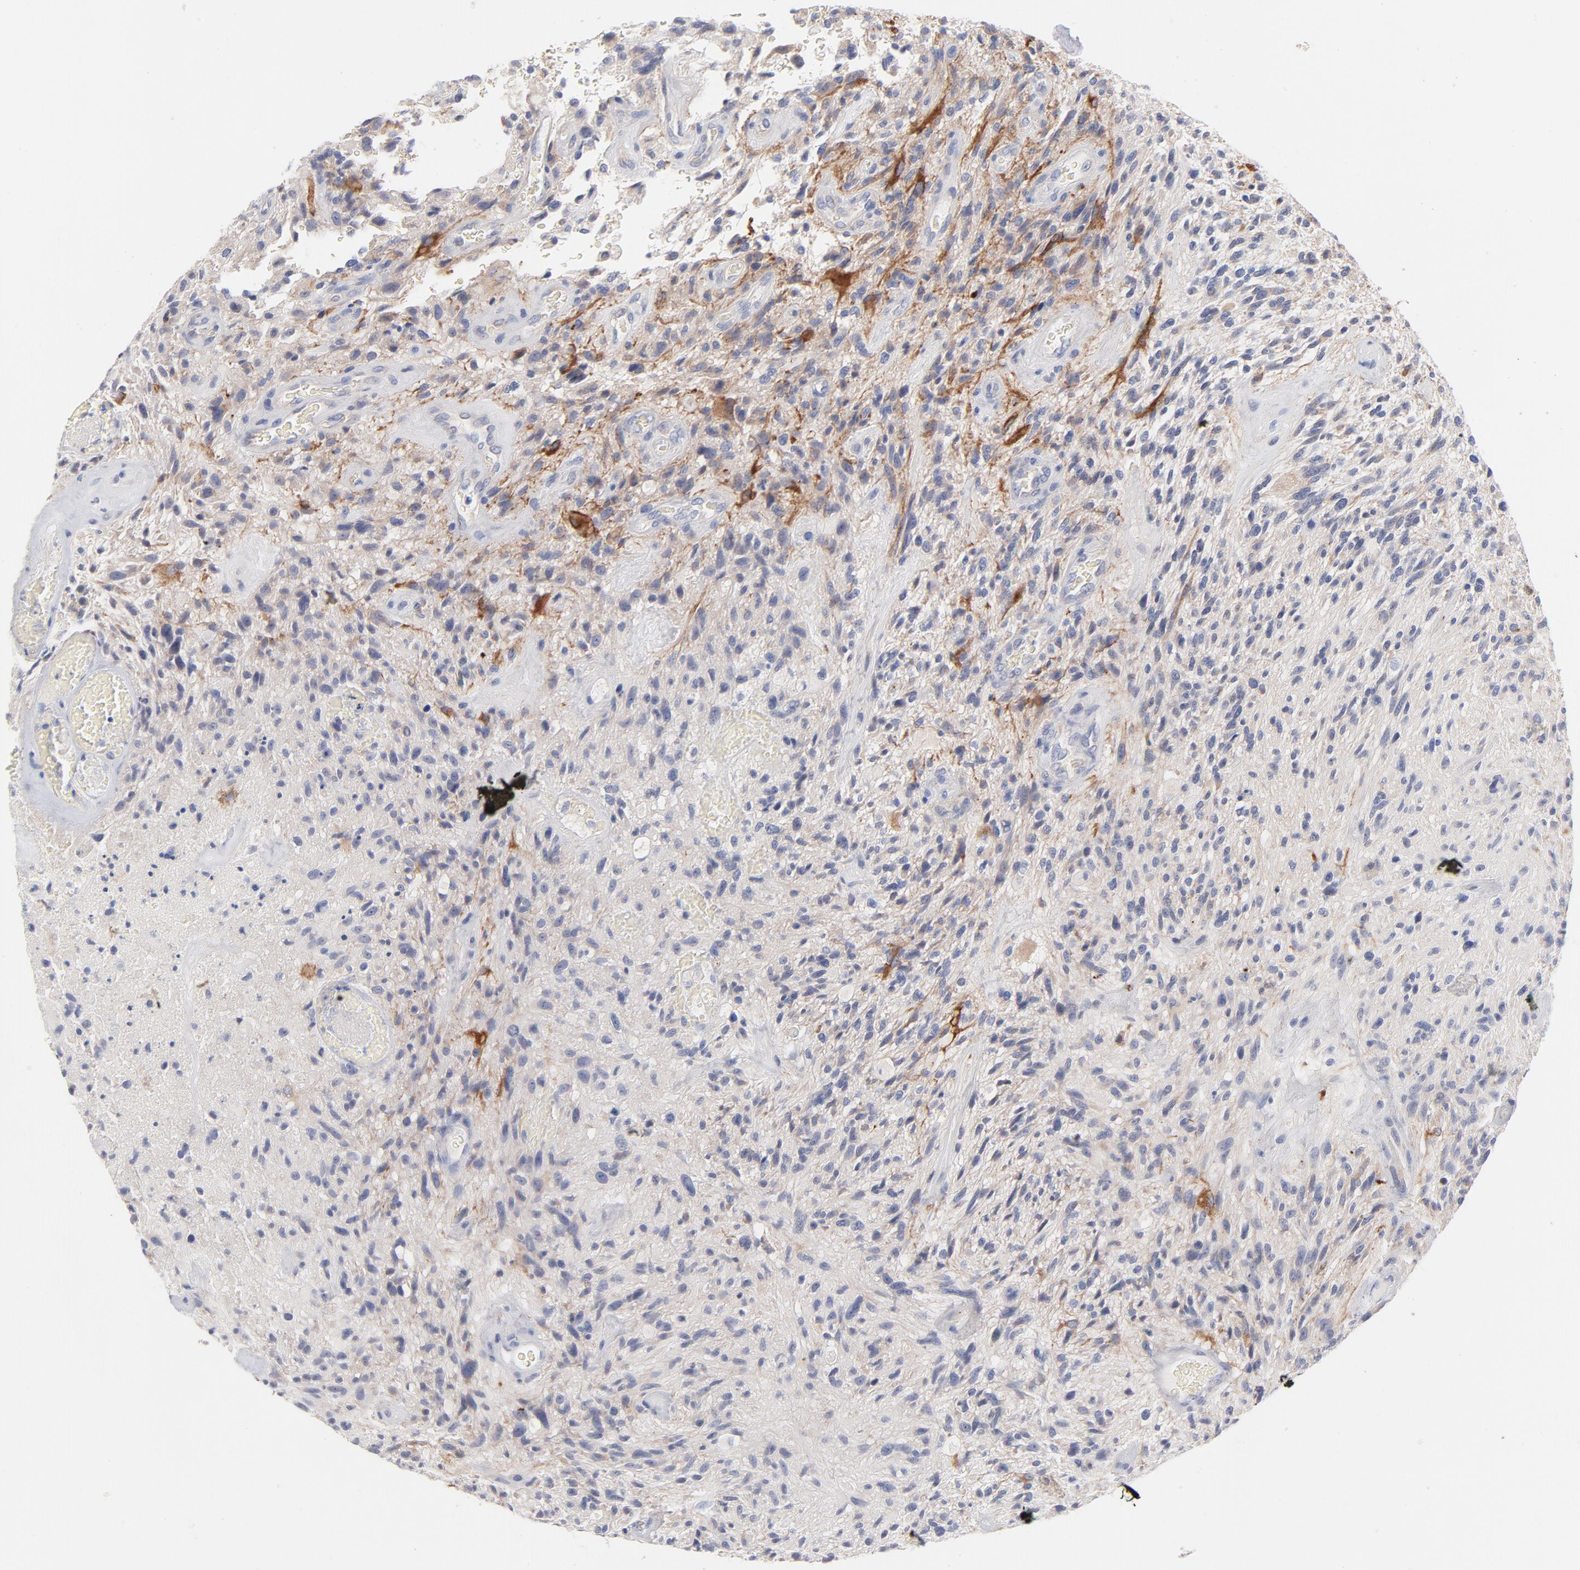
{"staining": {"intensity": "strong", "quantity": "<25%", "location": "cytoplasmic/membranous"}, "tissue": "glioma", "cell_type": "Tumor cells", "image_type": "cancer", "snomed": [{"axis": "morphology", "description": "Normal tissue, NOS"}, {"axis": "morphology", "description": "Glioma, malignant, High grade"}, {"axis": "topography", "description": "Cerebral cortex"}], "caption": "Immunohistochemical staining of glioma displays medium levels of strong cytoplasmic/membranous protein staining in approximately <25% of tumor cells.", "gene": "MID1", "patient": {"sex": "male", "age": 75}}